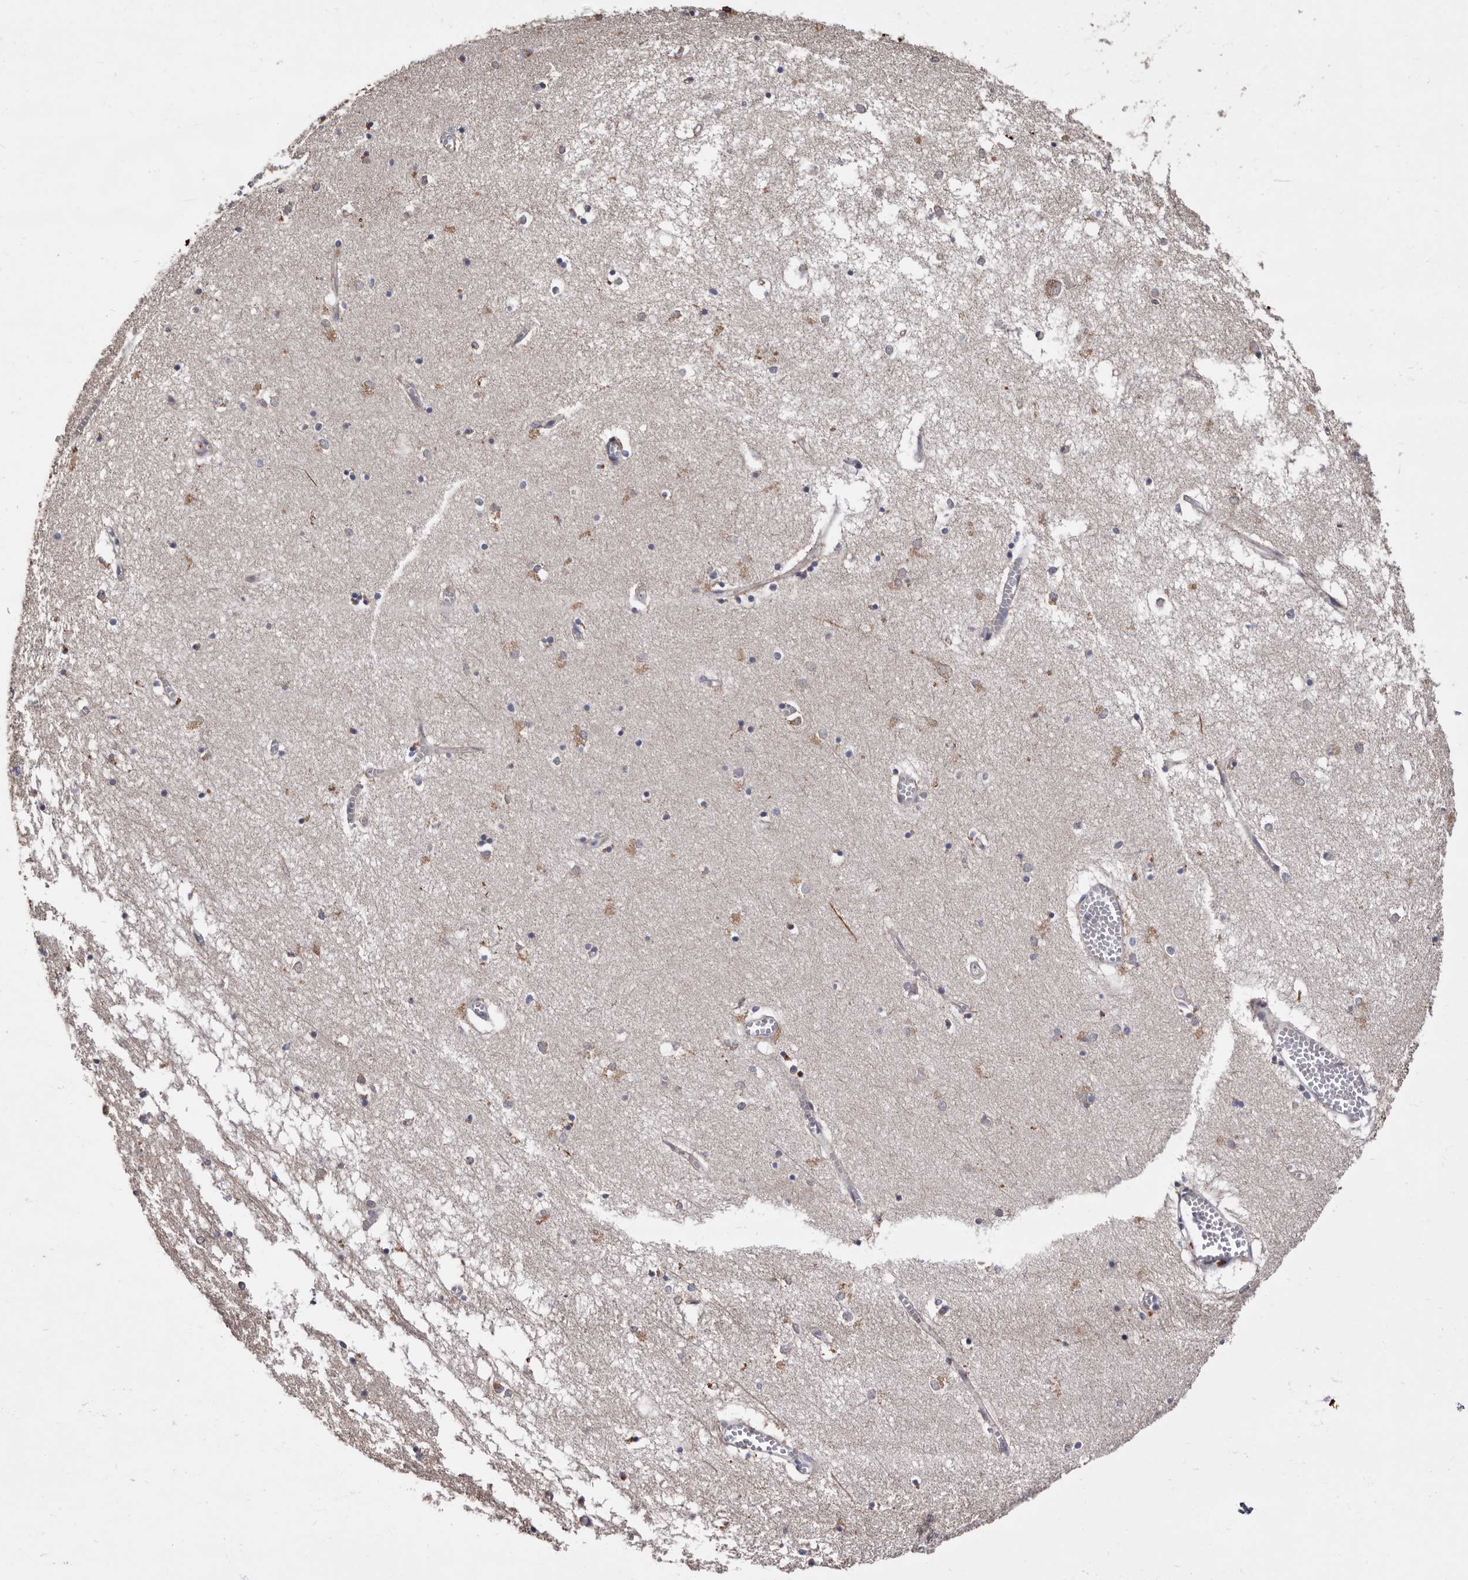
{"staining": {"intensity": "moderate", "quantity": "<25%", "location": "cytoplasmic/membranous"}, "tissue": "hippocampus", "cell_type": "Glial cells", "image_type": "normal", "snomed": [{"axis": "morphology", "description": "Normal tissue, NOS"}, {"axis": "topography", "description": "Hippocampus"}], "caption": "A brown stain labels moderate cytoplasmic/membranous staining of a protein in glial cells of unremarkable hippocampus. The protein is stained brown, and the nuclei are stained in blue (DAB IHC with brightfield microscopy, high magnification).", "gene": "MRPL18", "patient": {"sex": "male", "age": 70}}